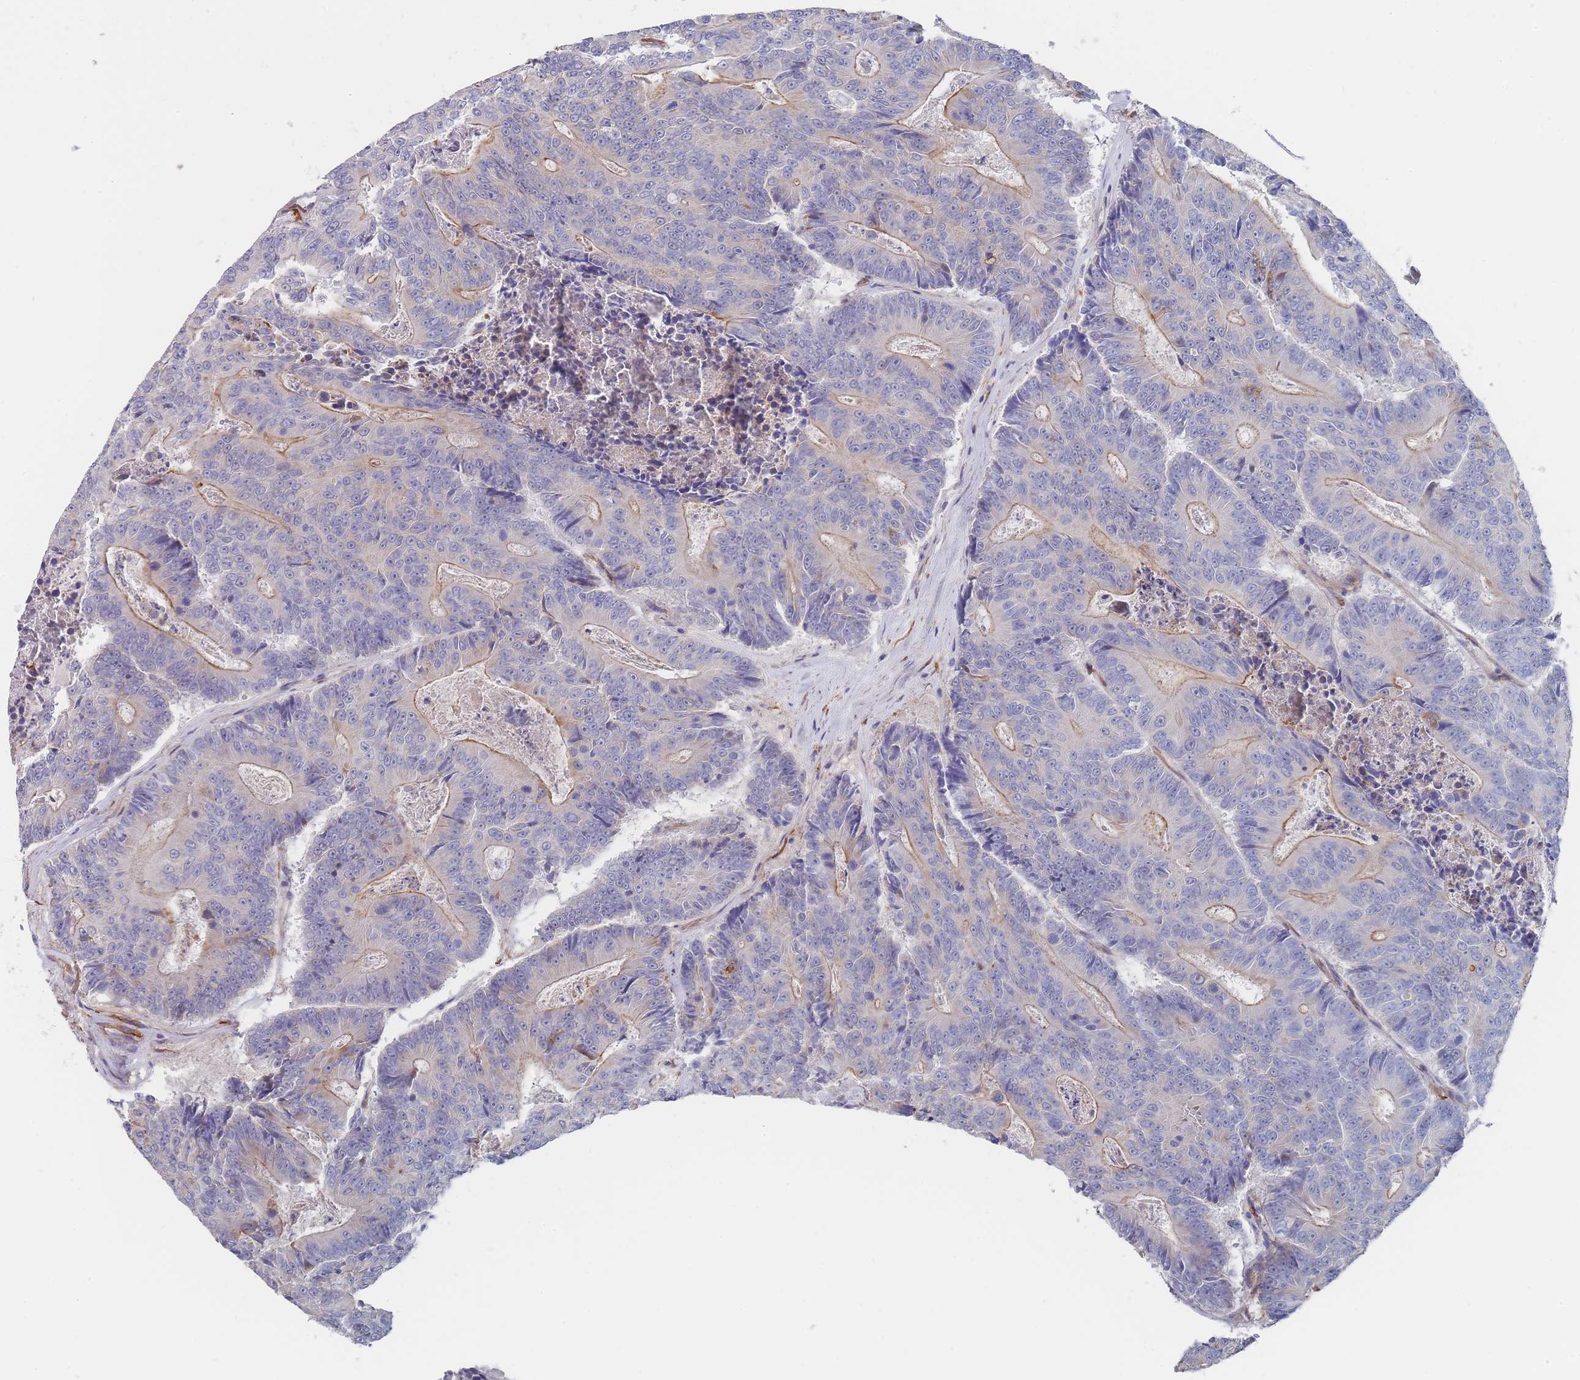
{"staining": {"intensity": "moderate", "quantity": "<25%", "location": "cytoplasmic/membranous"}, "tissue": "colorectal cancer", "cell_type": "Tumor cells", "image_type": "cancer", "snomed": [{"axis": "morphology", "description": "Adenocarcinoma, NOS"}, {"axis": "topography", "description": "Colon"}], "caption": "This is a histology image of immunohistochemistry staining of colorectal adenocarcinoma, which shows moderate positivity in the cytoplasmic/membranous of tumor cells.", "gene": "G6PC1", "patient": {"sex": "male", "age": 83}}